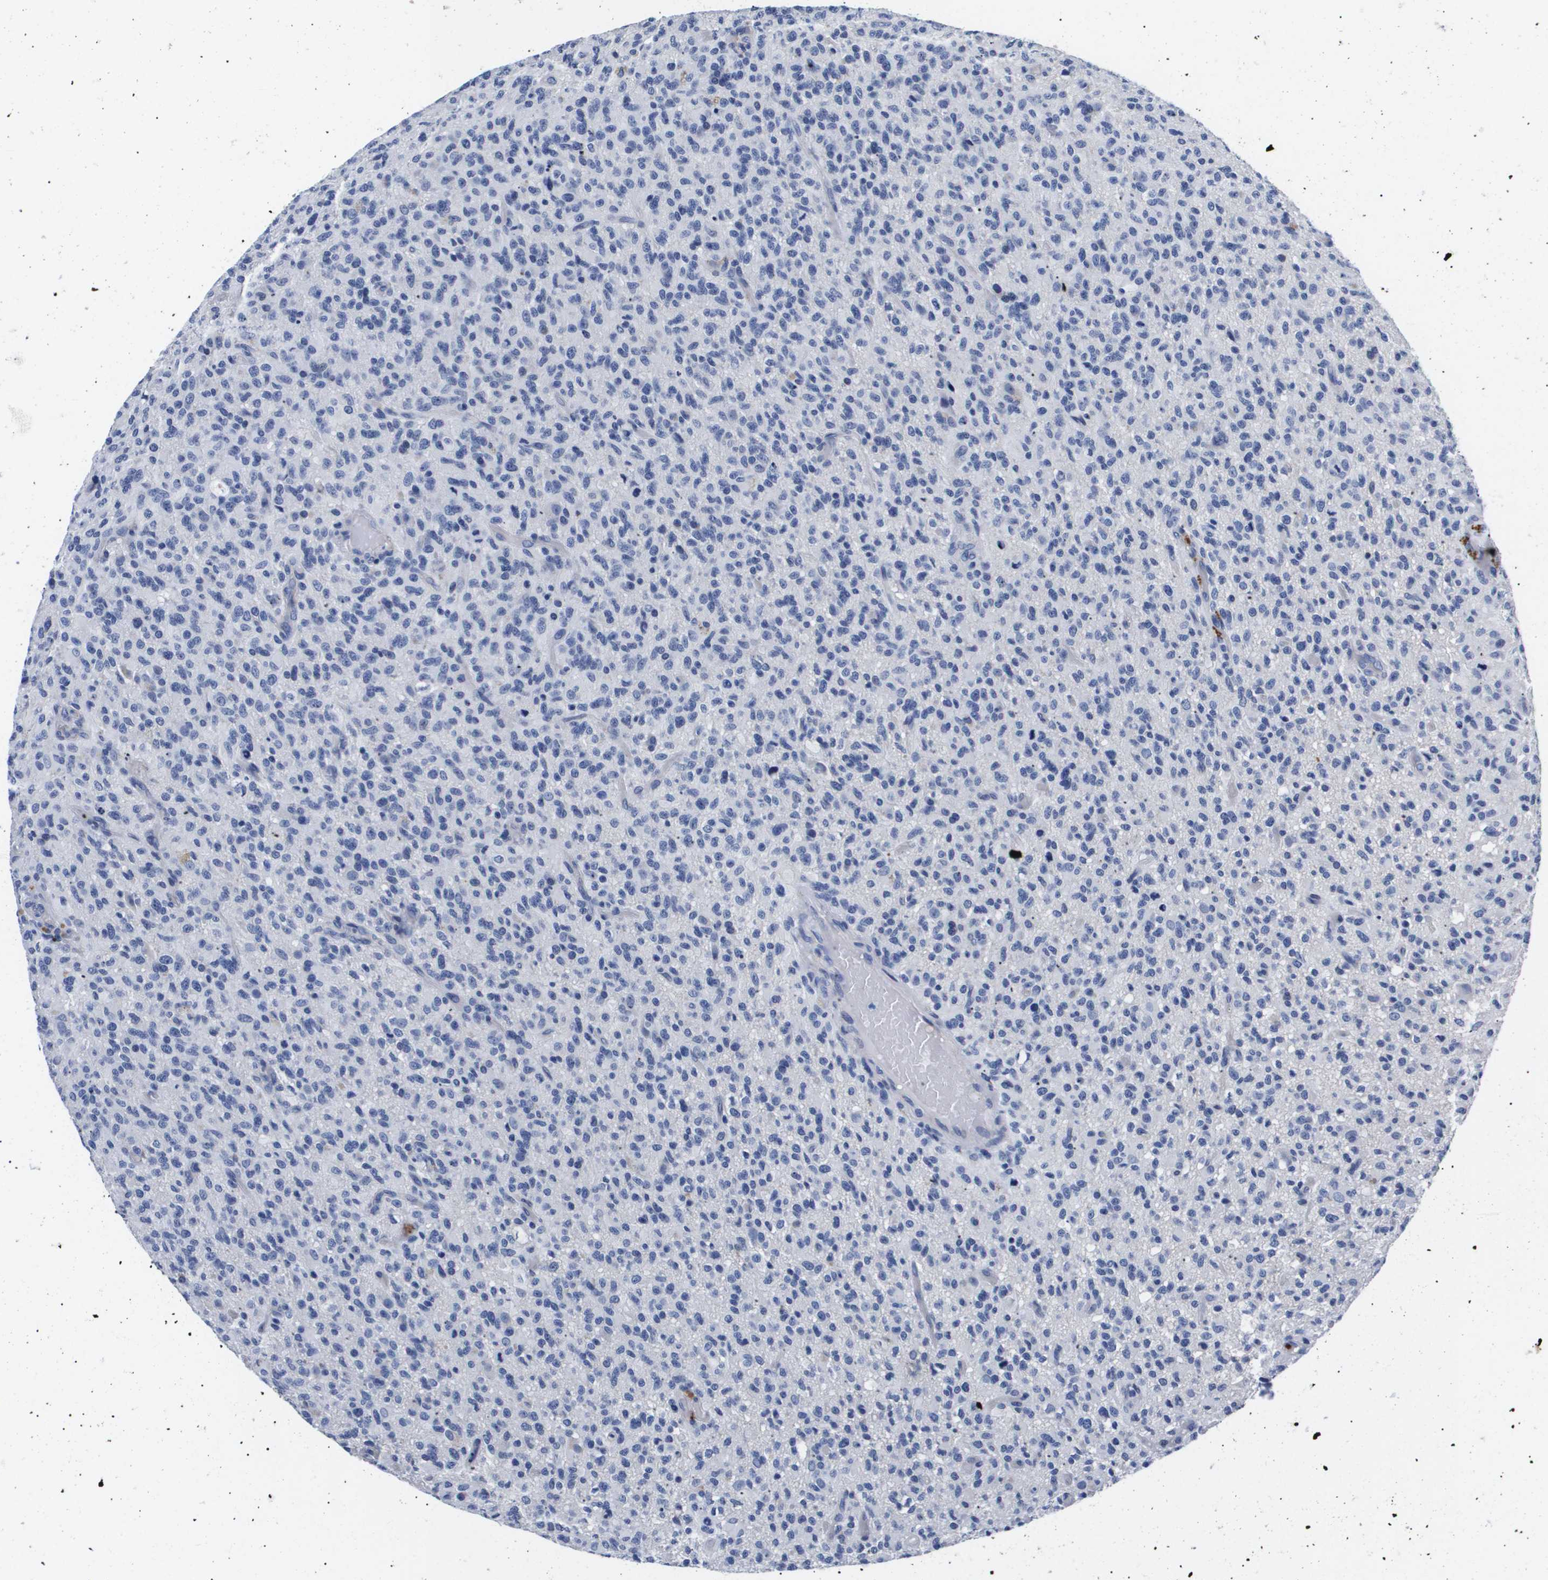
{"staining": {"intensity": "negative", "quantity": "none", "location": "none"}, "tissue": "glioma", "cell_type": "Tumor cells", "image_type": "cancer", "snomed": [{"axis": "morphology", "description": "Glioma, malignant, High grade"}, {"axis": "topography", "description": "Brain"}], "caption": "Malignant glioma (high-grade) stained for a protein using immunohistochemistry exhibits no staining tumor cells.", "gene": "ATP6V0A4", "patient": {"sex": "male", "age": 71}}